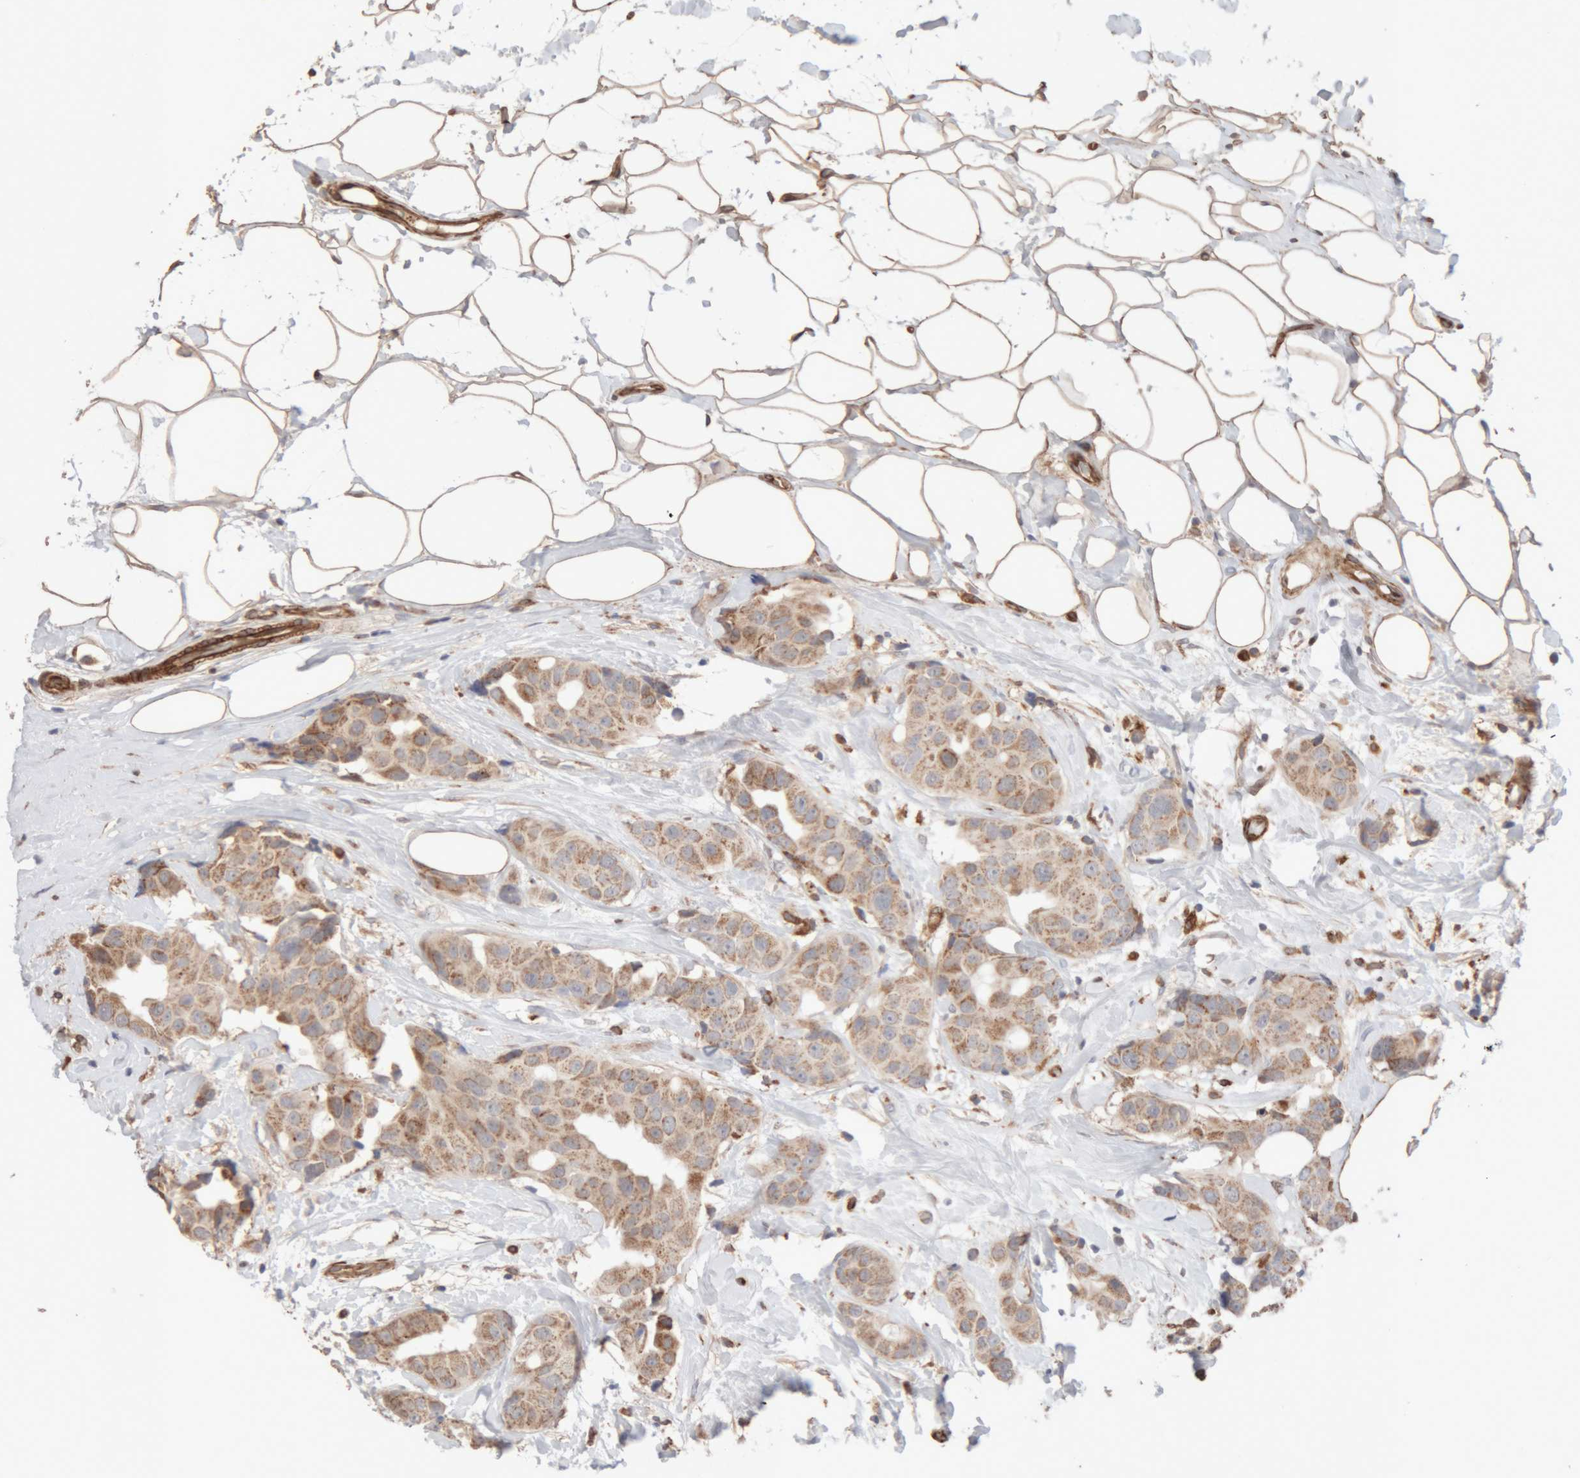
{"staining": {"intensity": "weak", "quantity": ">75%", "location": "cytoplasmic/membranous"}, "tissue": "breast cancer", "cell_type": "Tumor cells", "image_type": "cancer", "snomed": [{"axis": "morphology", "description": "Normal tissue, NOS"}, {"axis": "morphology", "description": "Duct carcinoma"}, {"axis": "topography", "description": "Breast"}], "caption": "Breast cancer stained with a brown dye reveals weak cytoplasmic/membranous positive staining in approximately >75% of tumor cells.", "gene": "RAB32", "patient": {"sex": "female", "age": 39}}